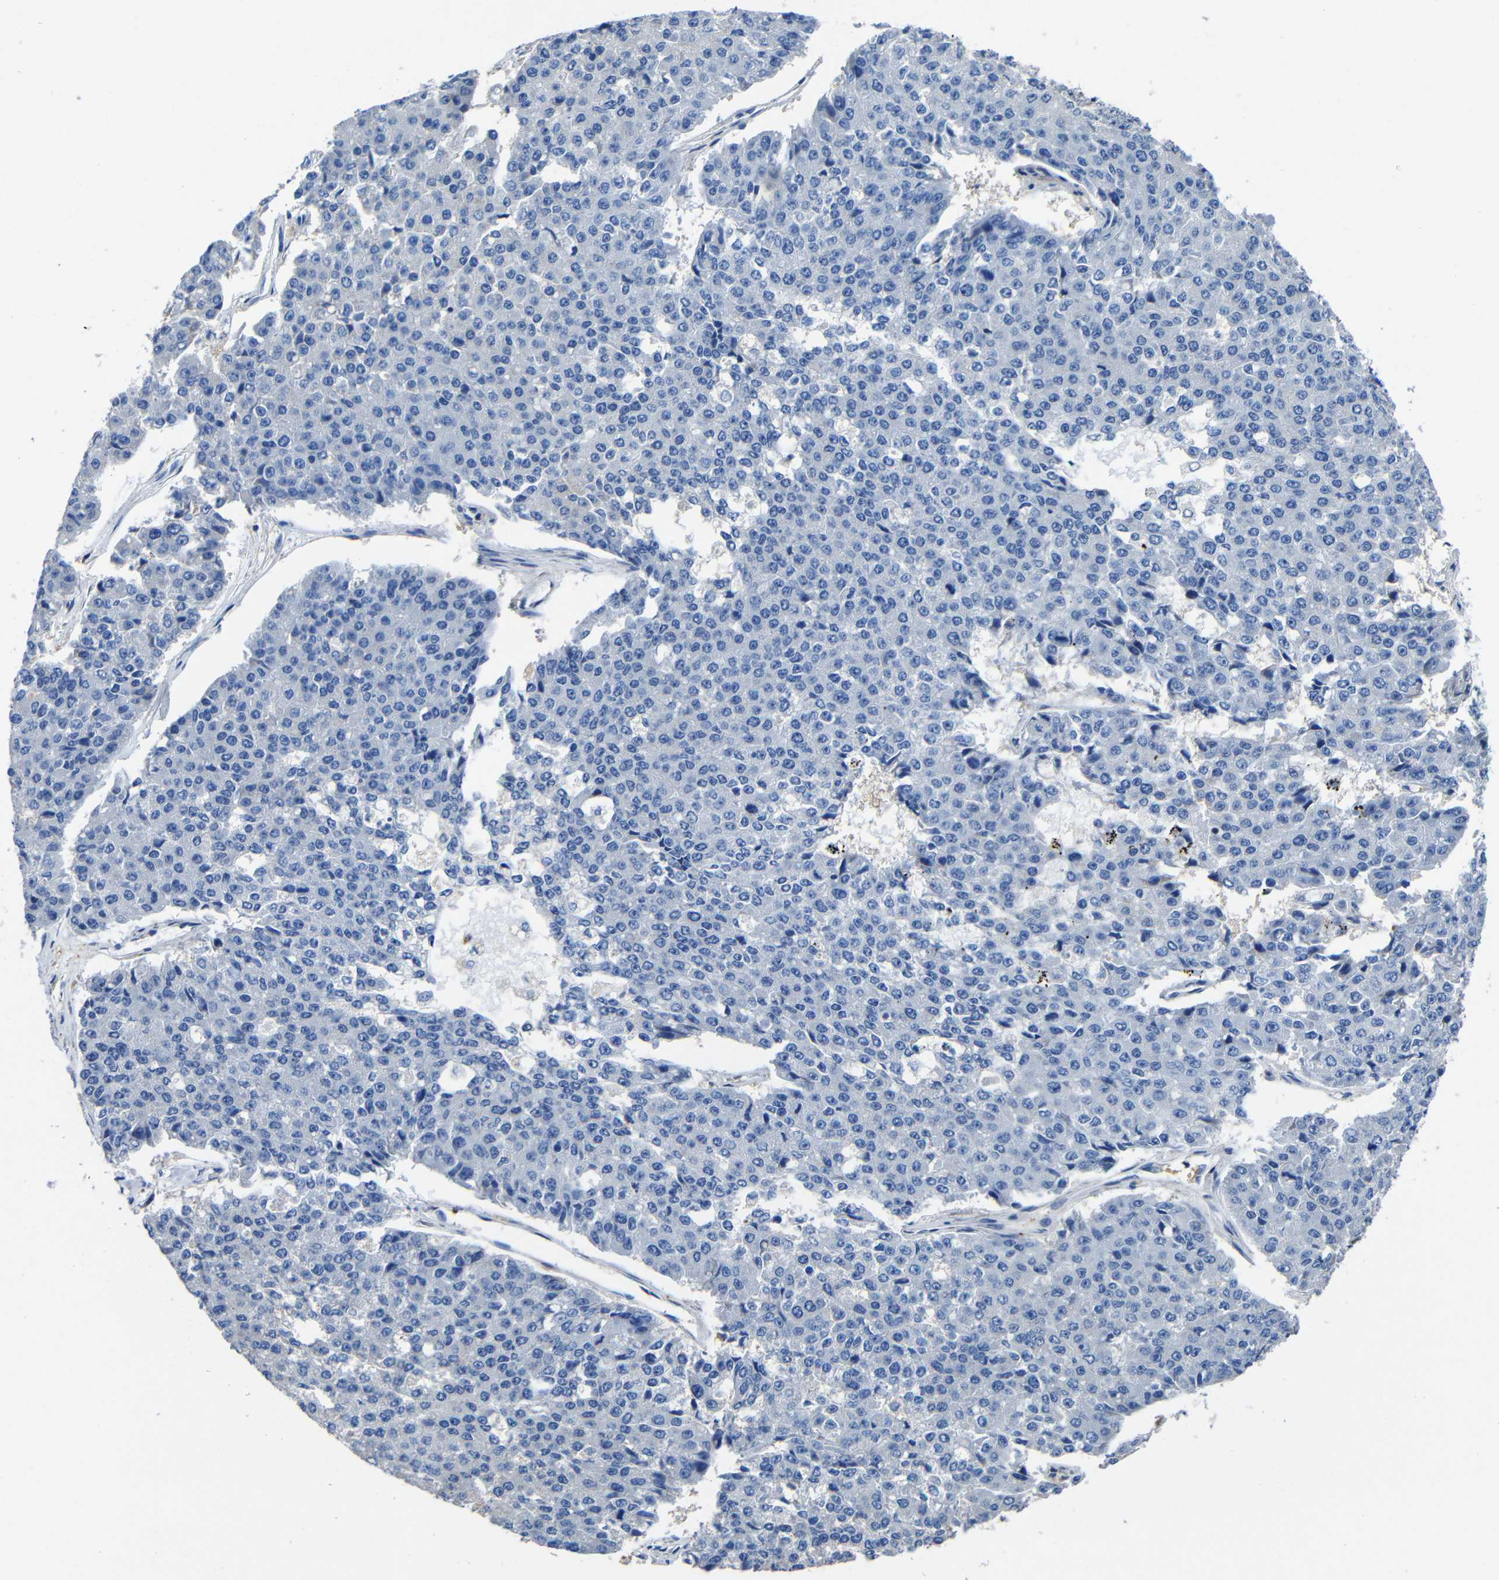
{"staining": {"intensity": "negative", "quantity": "none", "location": "none"}, "tissue": "pancreatic cancer", "cell_type": "Tumor cells", "image_type": "cancer", "snomed": [{"axis": "morphology", "description": "Adenocarcinoma, NOS"}, {"axis": "topography", "description": "Pancreas"}], "caption": "IHC micrograph of pancreatic adenocarcinoma stained for a protein (brown), which demonstrates no expression in tumor cells.", "gene": "GDI1", "patient": {"sex": "male", "age": 50}}